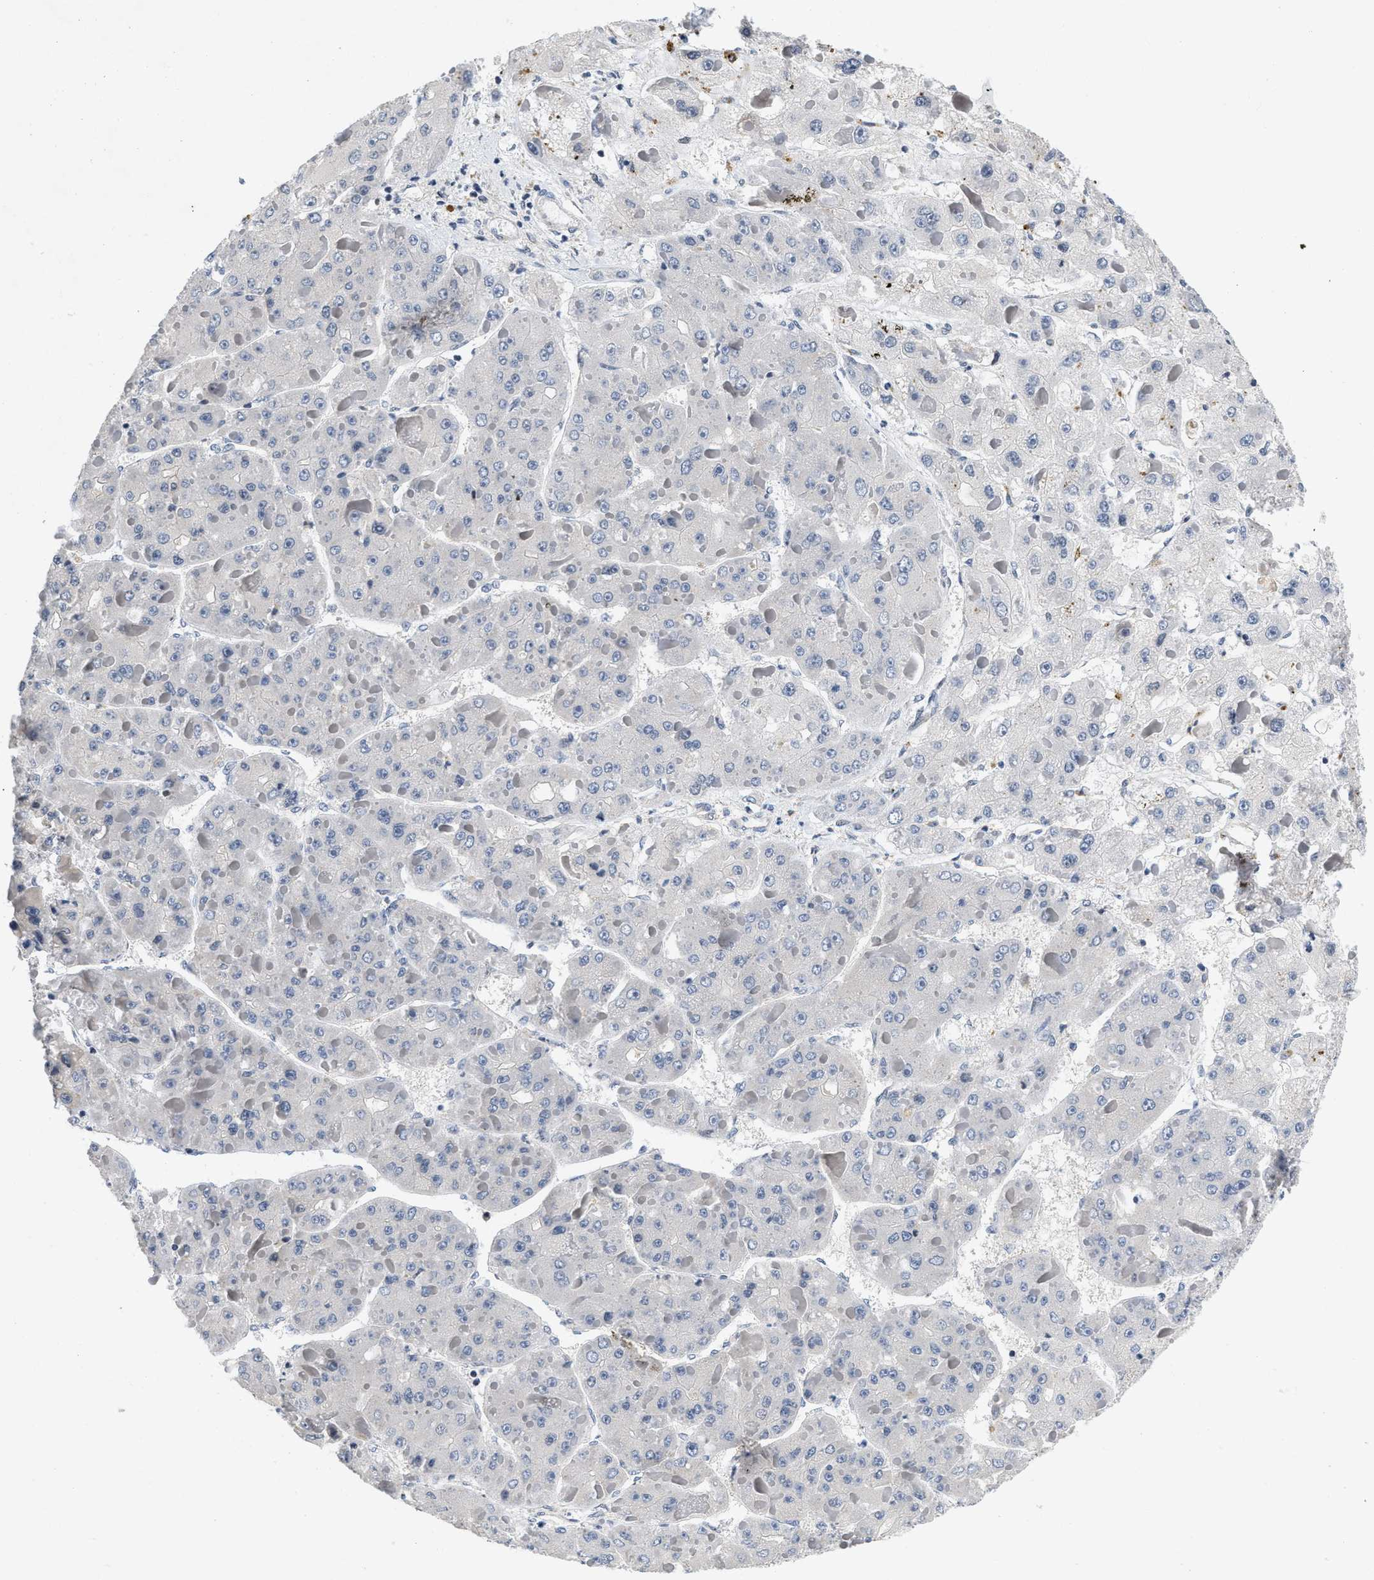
{"staining": {"intensity": "negative", "quantity": "none", "location": "none"}, "tissue": "liver cancer", "cell_type": "Tumor cells", "image_type": "cancer", "snomed": [{"axis": "morphology", "description": "Carcinoma, Hepatocellular, NOS"}, {"axis": "topography", "description": "Liver"}], "caption": "A photomicrograph of human liver cancer (hepatocellular carcinoma) is negative for staining in tumor cells.", "gene": "VIP", "patient": {"sex": "female", "age": 73}}